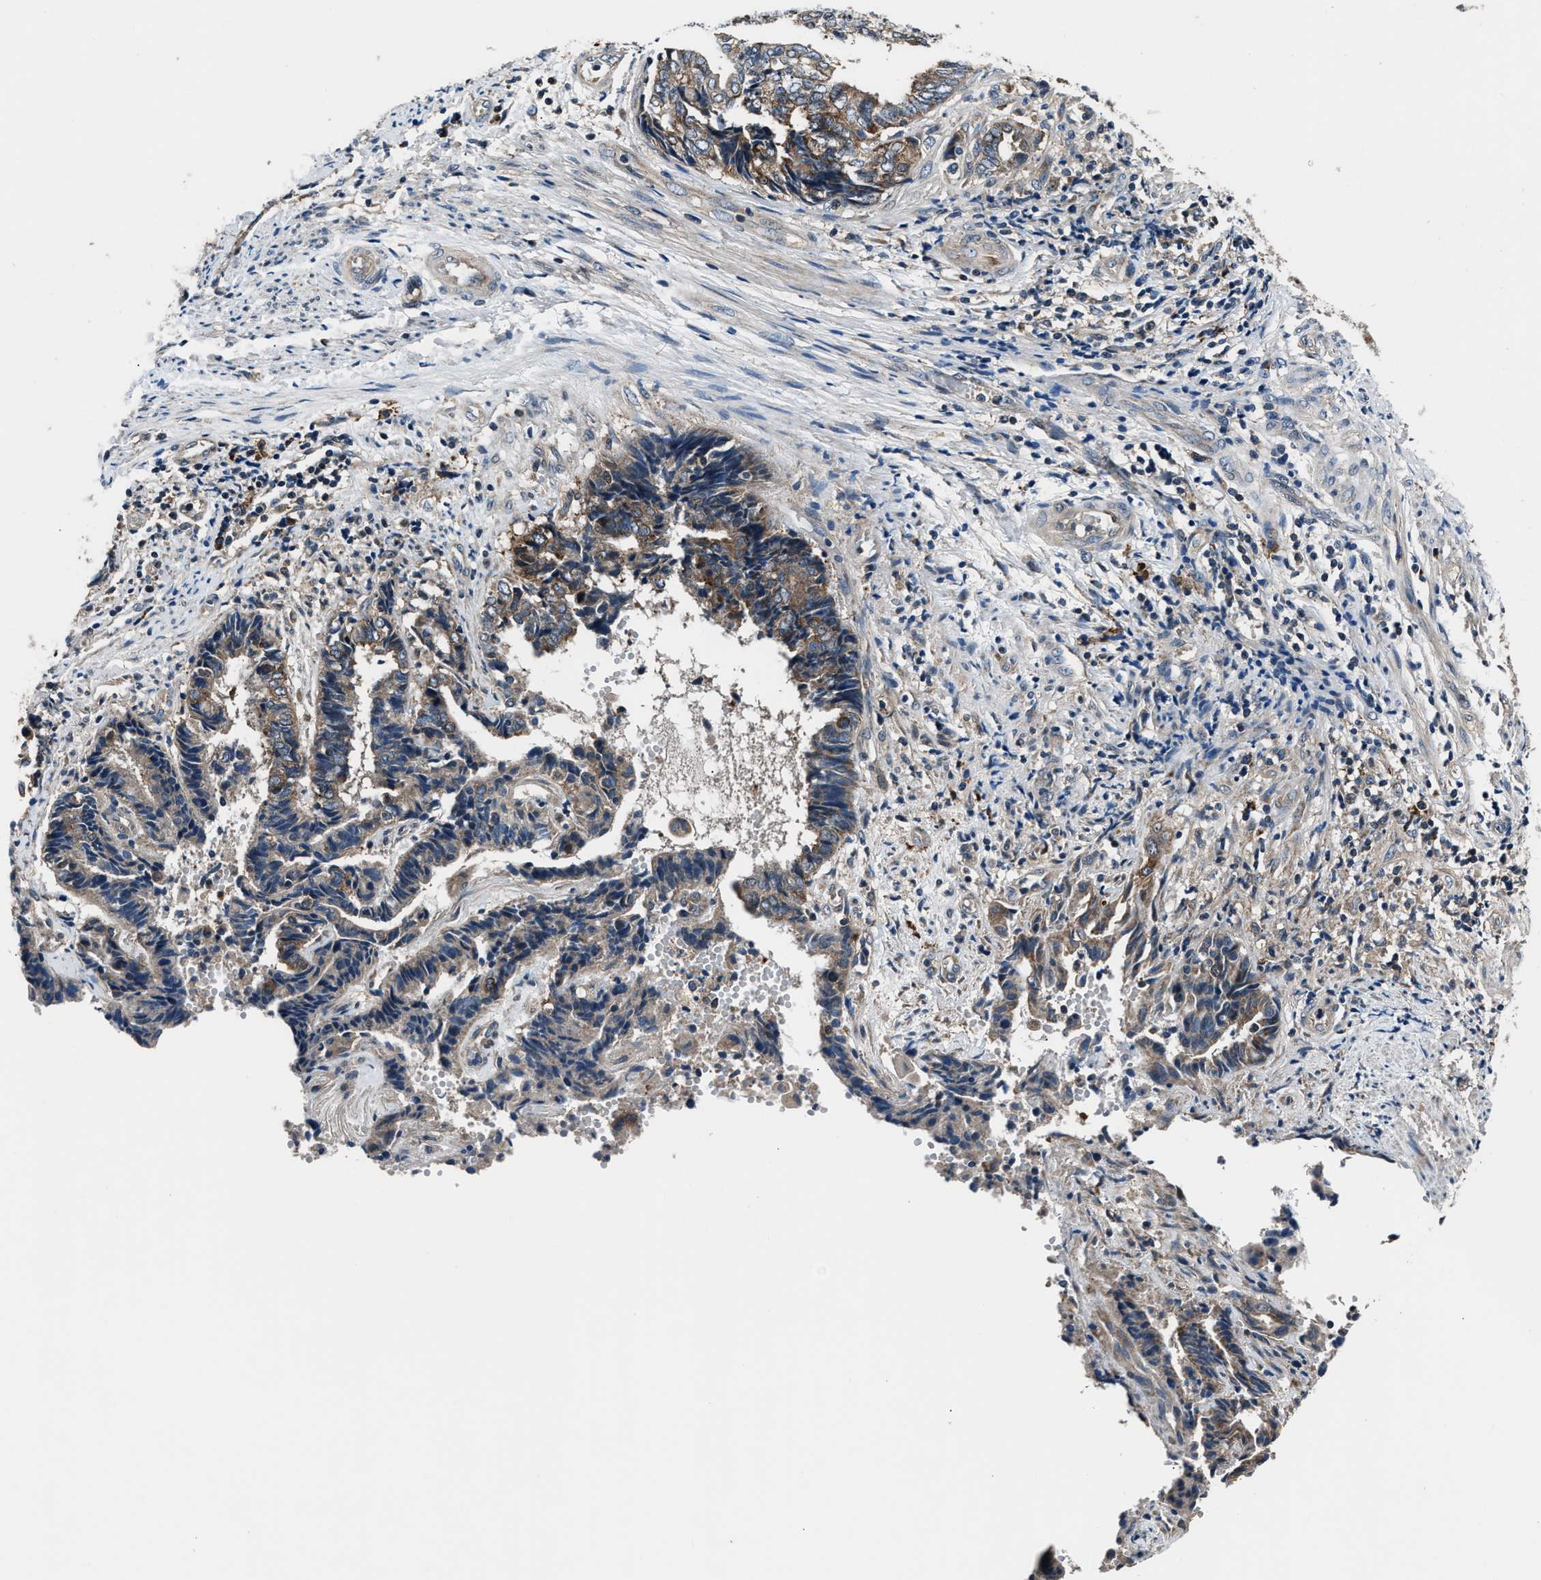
{"staining": {"intensity": "moderate", "quantity": ">75%", "location": "cytoplasmic/membranous"}, "tissue": "endometrial cancer", "cell_type": "Tumor cells", "image_type": "cancer", "snomed": [{"axis": "morphology", "description": "Adenocarcinoma, NOS"}, {"axis": "topography", "description": "Uterus"}, {"axis": "topography", "description": "Endometrium"}], "caption": "Protein expression by immunohistochemistry (IHC) shows moderate cytoplasmic/membranous staining in about >75% of tumor cells in adenocarcinoma (endometrial).", "gene": "IMPDH2", "patient": {"sex": "female", "age": 70}}